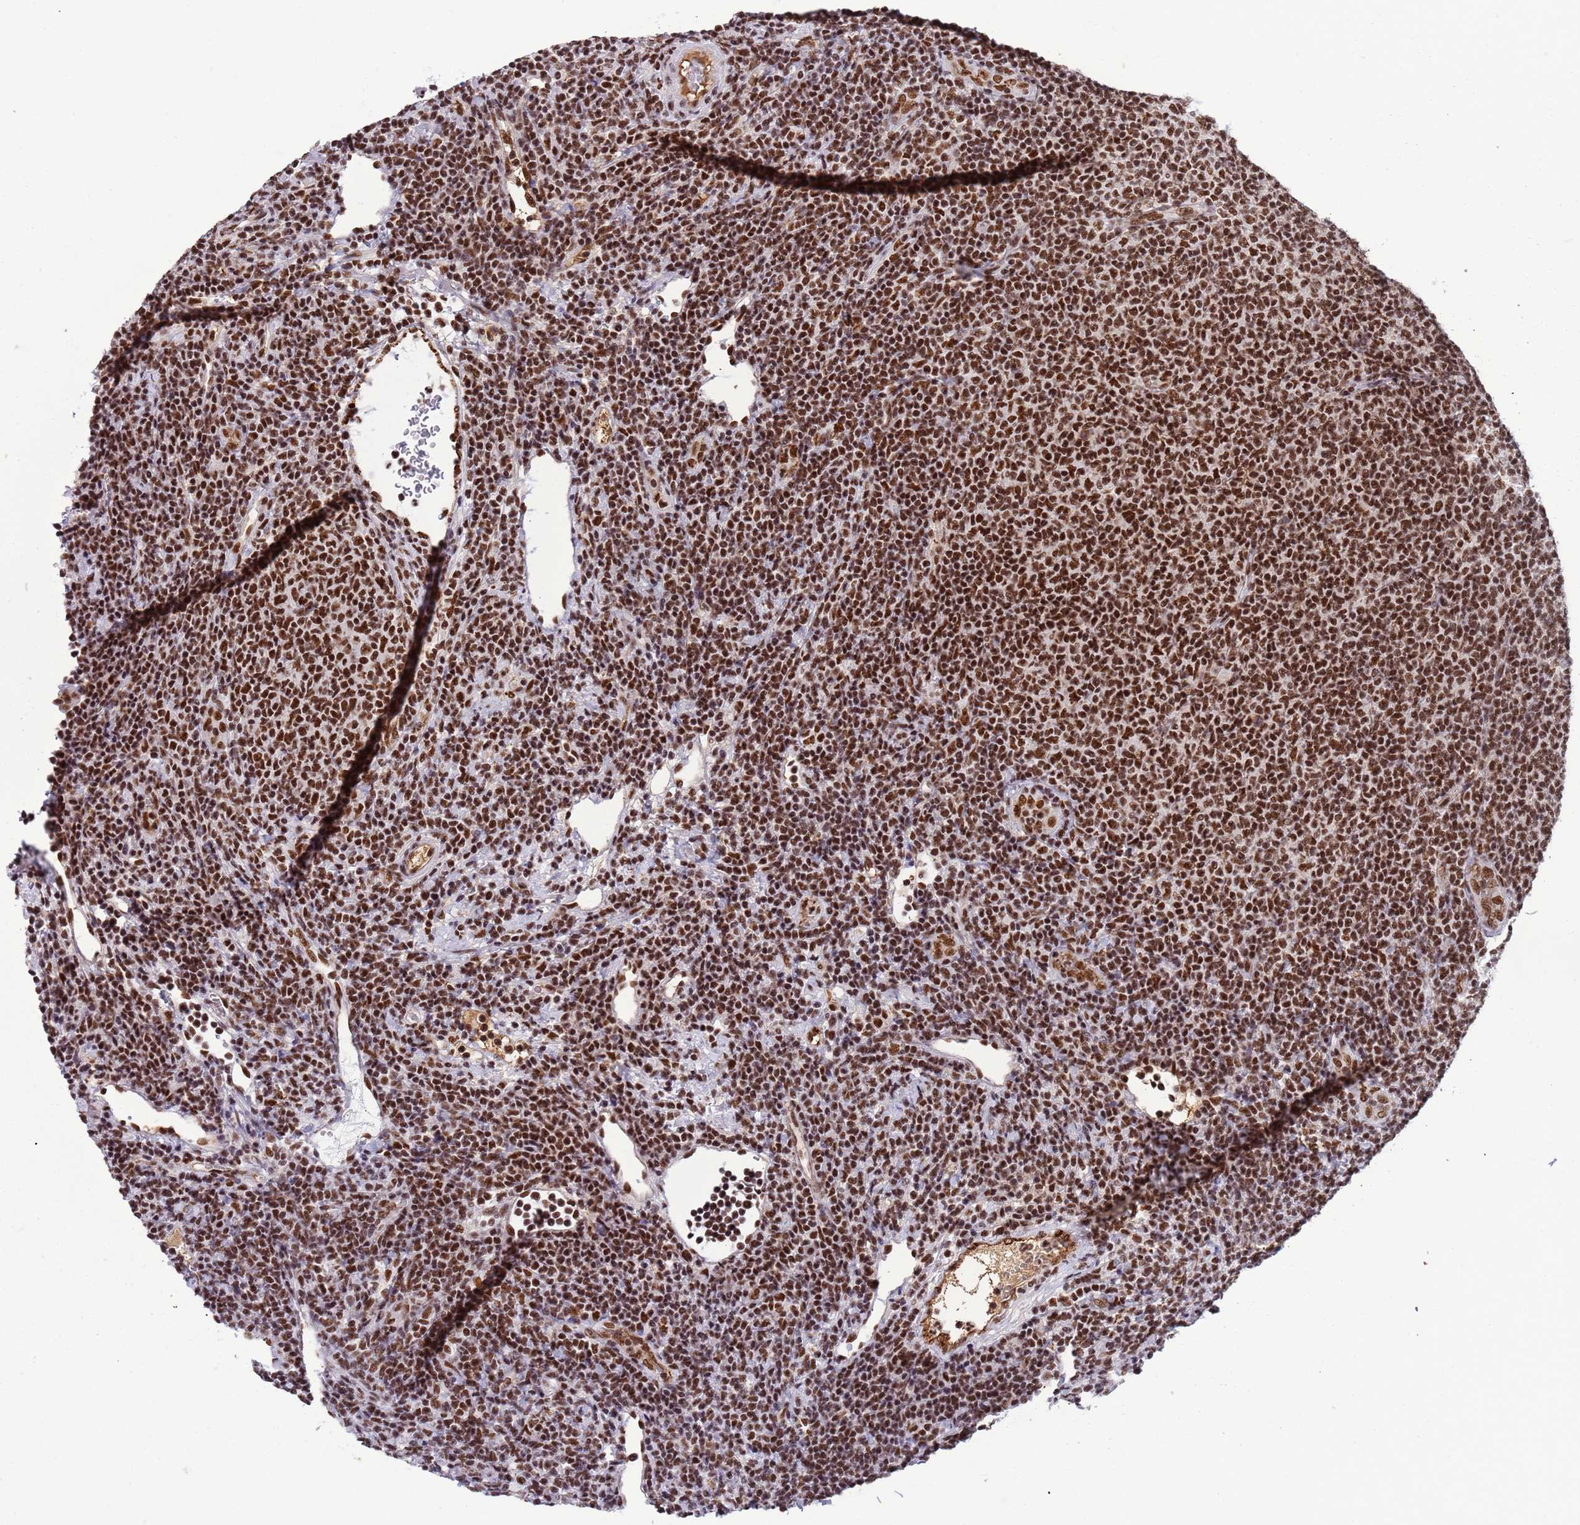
{"staining": {"intensity": "strong", "quantity": ">75%", "location": "nuclear"}, "tissue": "lymphoma", "cell_type": "Tumor cells", "image_type": "cancer", "snomed": [{"axis": "morphology", "description": "Malignant lymphoma, non-Hodgkin's type, Low grade"}, {"axis": "topography", "description": "Lymph node"}], "caption": "Lymphoma was stained to show a protein in brown. There is high levels of strong nuclear positivity in about >75% of tumor cells. The staining was performed using DAB to visualize the protein expression in brown, while the nuclei were stained in blue with hematoxylin (Magnification: 20x).", "gene": "SRRT", "patient": {"sex": "male", "age": 66}}